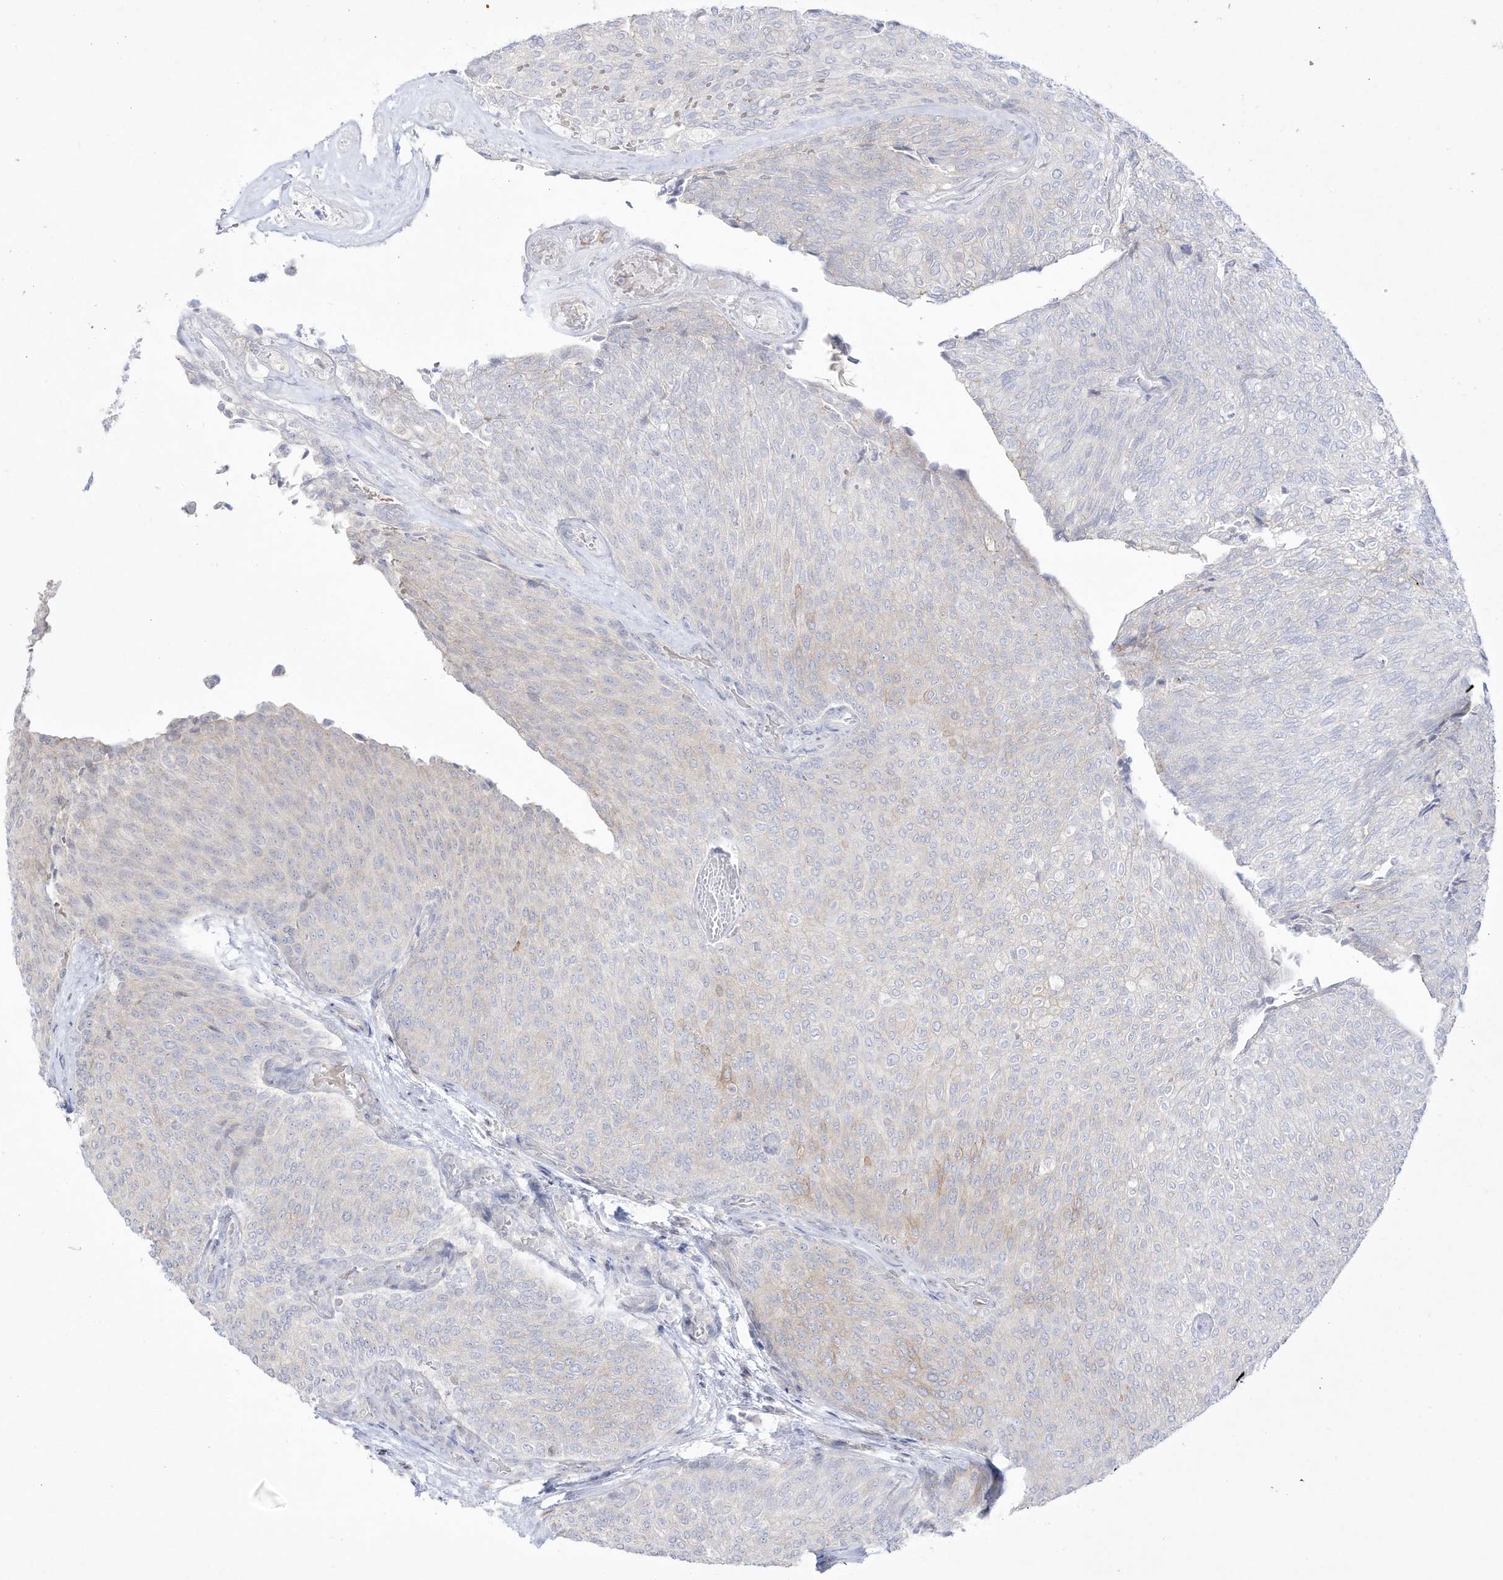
{"staining": {"intensity": "negative", "quantity": "none", "location": "none"}, "tissue": "urothelial cancer", "cell_type": "Tumor cells", "image_type": "cancer", "snomed": [{"axis": "morphology", "description": "Urothelial carcinoma, Low grade"}, {"axis": "topography", "description": "Urinary bladder"}], "caption": "A high-resolution photomicrograph shows IHC staining of low-grade urothelial carcinoma, which shows no significant staining in tumor cells. The staining is performed using DAB brown chromogen with nuclei counter-stained in using hematoxylin.", "gene": "DMKN", "patient": {"sex": "female", "age": 79}}